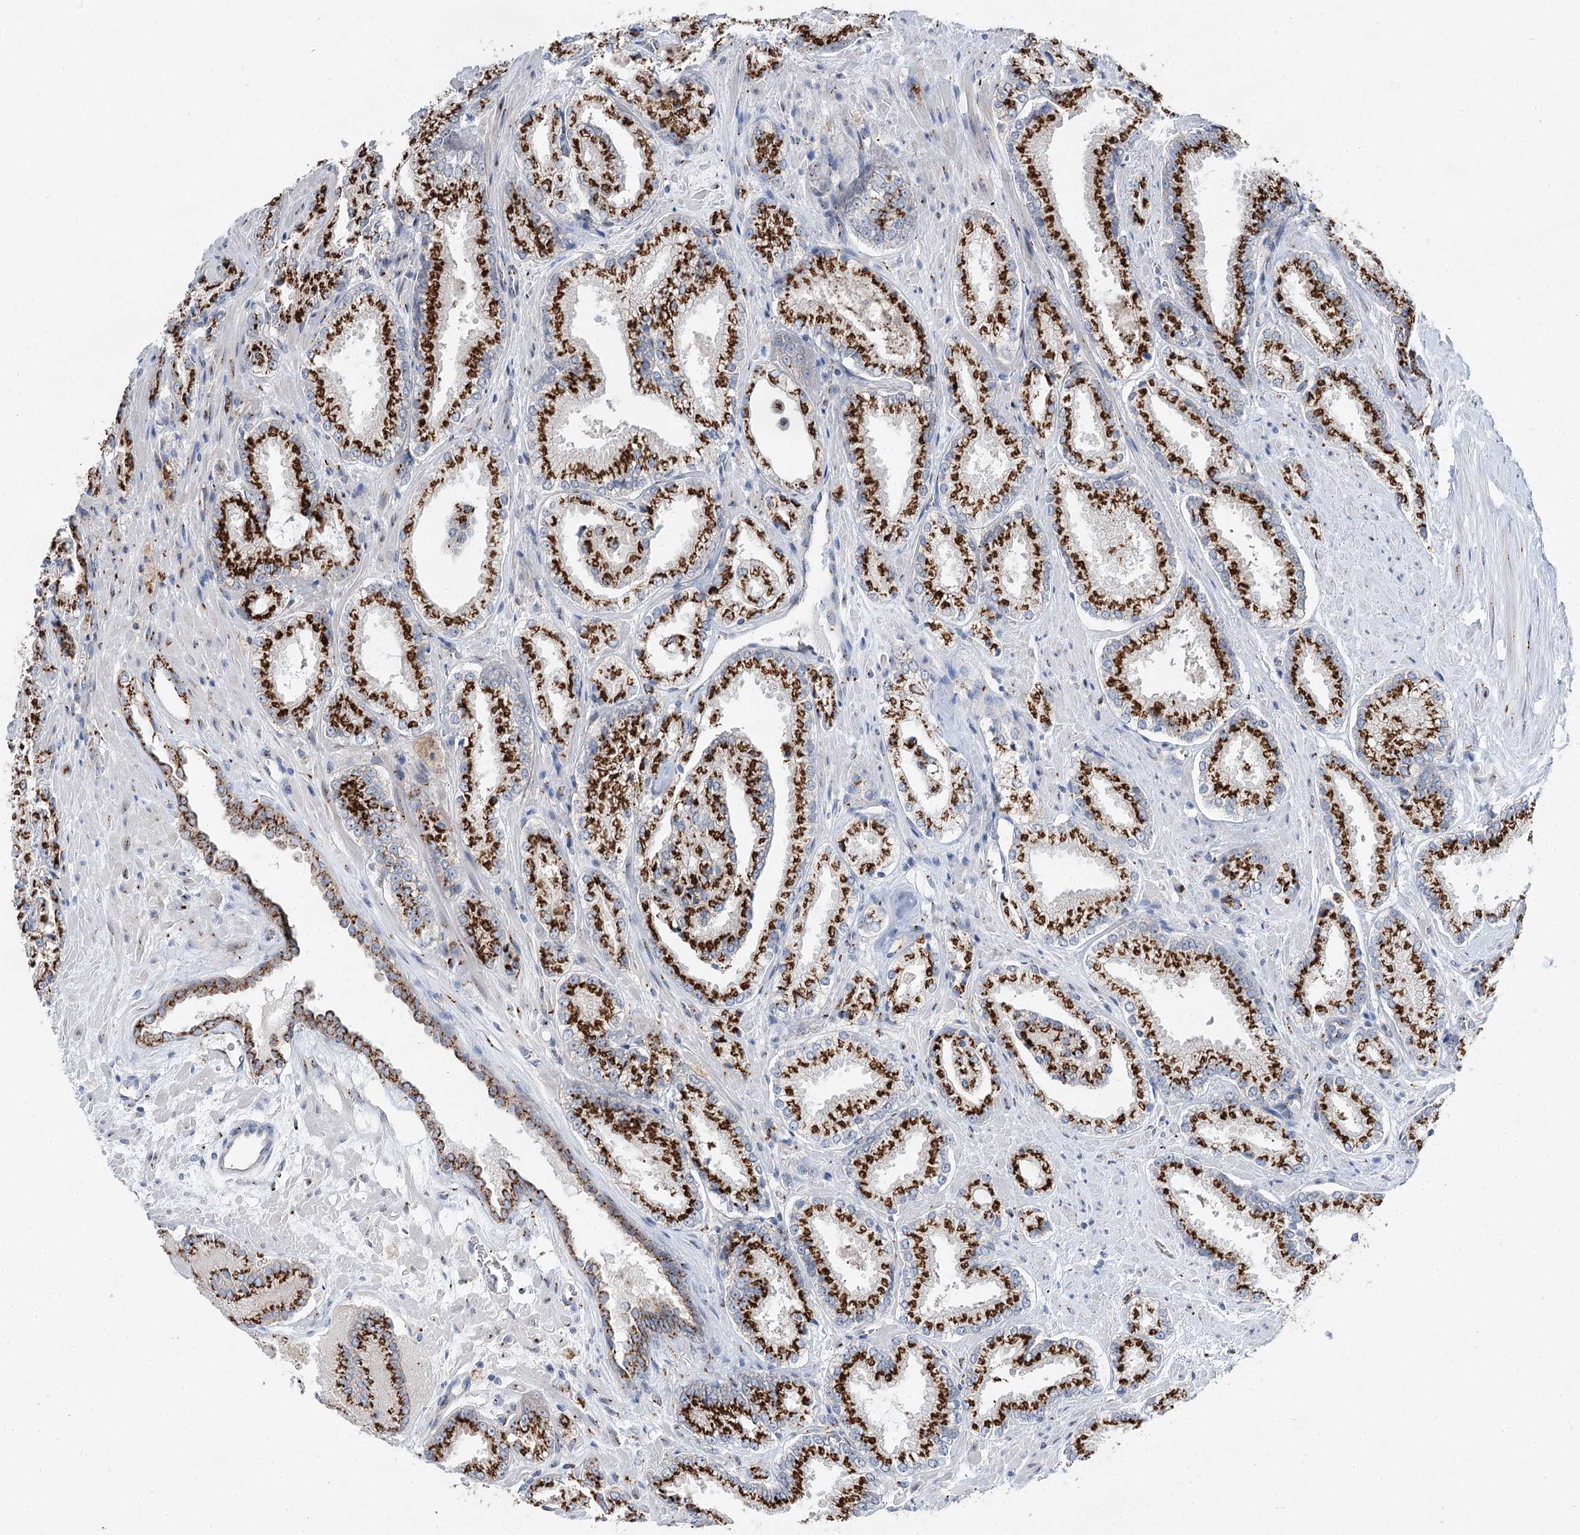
{"staining": {"intensity": "strong", "quantity": ">75%", "location": "cytoplasmic/membranous"}, "tissue": "prostate cancer", "cell_type": "Tumor cells", "image_type": "cancer", "snomed": [{"axis": "morphology", "description": "Adenocarcinoma, High grade"}, {"axis": "topography", "description": "Prostate"}], "caption": "Prostate cancer stained with a protein marker displays strong staining in tumor cells.", "gene": "TMEM165", "patient": {"sex": "male", "age": 73}}